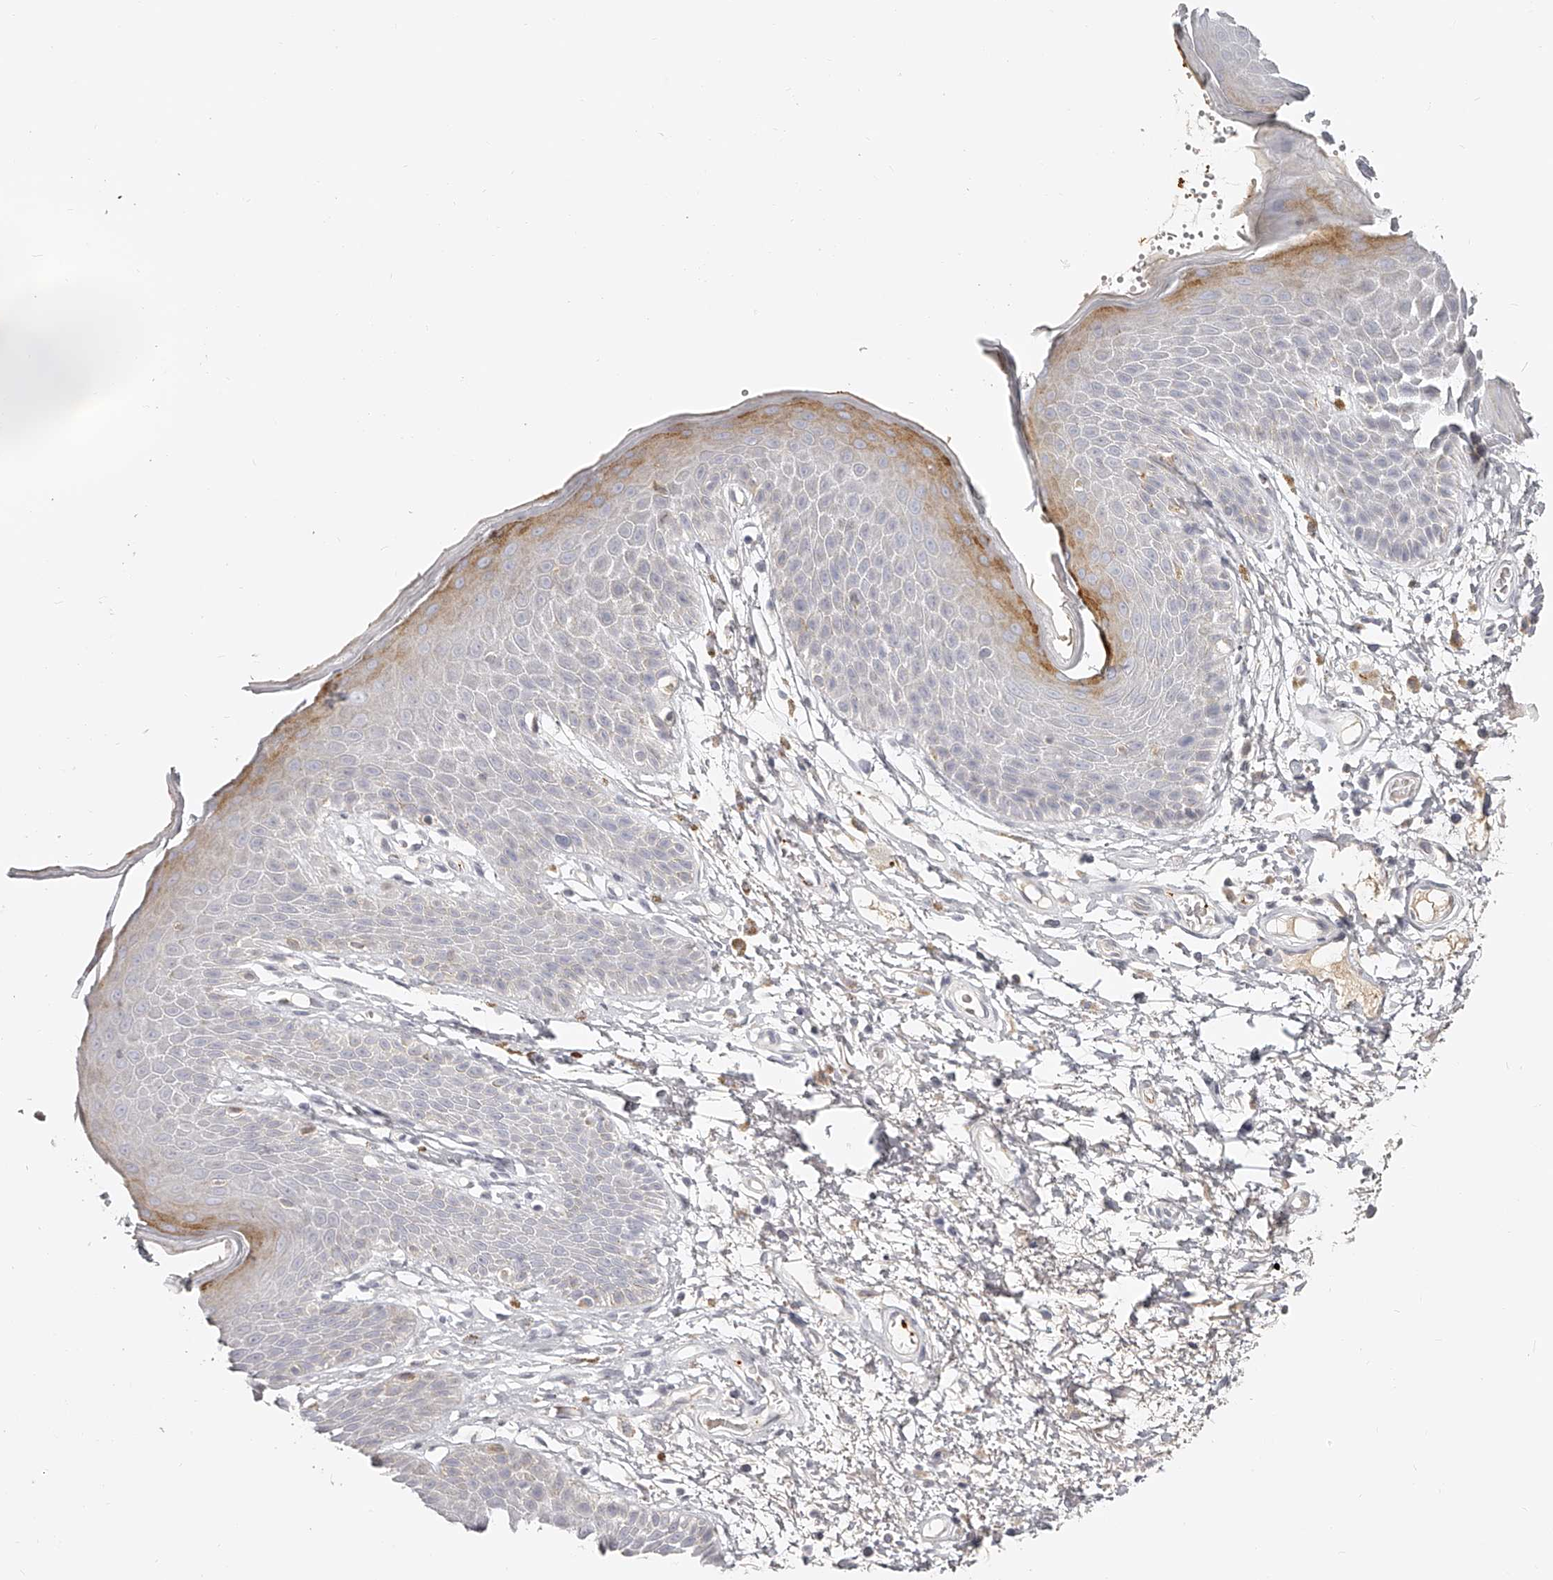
{"staining": {"intensity": "moderate", "quantity": "<25%", "location": "cytoplasmic/membranous"}, "tissue": "skin", "cell_type": "Epidermal cells", "image_type": "normal", "snomed": [{"axis": "morphology", "description": "Normal tissue, NOS"}, {"axis": "topography", "description": "Anal"}], "caption": "Moderate cytoplasmic/membranous positivity for a protein is appreciated in about <25% of epidermal cells of unremarkable skin using immunohistochemistry (IHC).", "gene": "ITGB3", "patient": {"sex": "male", "age": 74}}